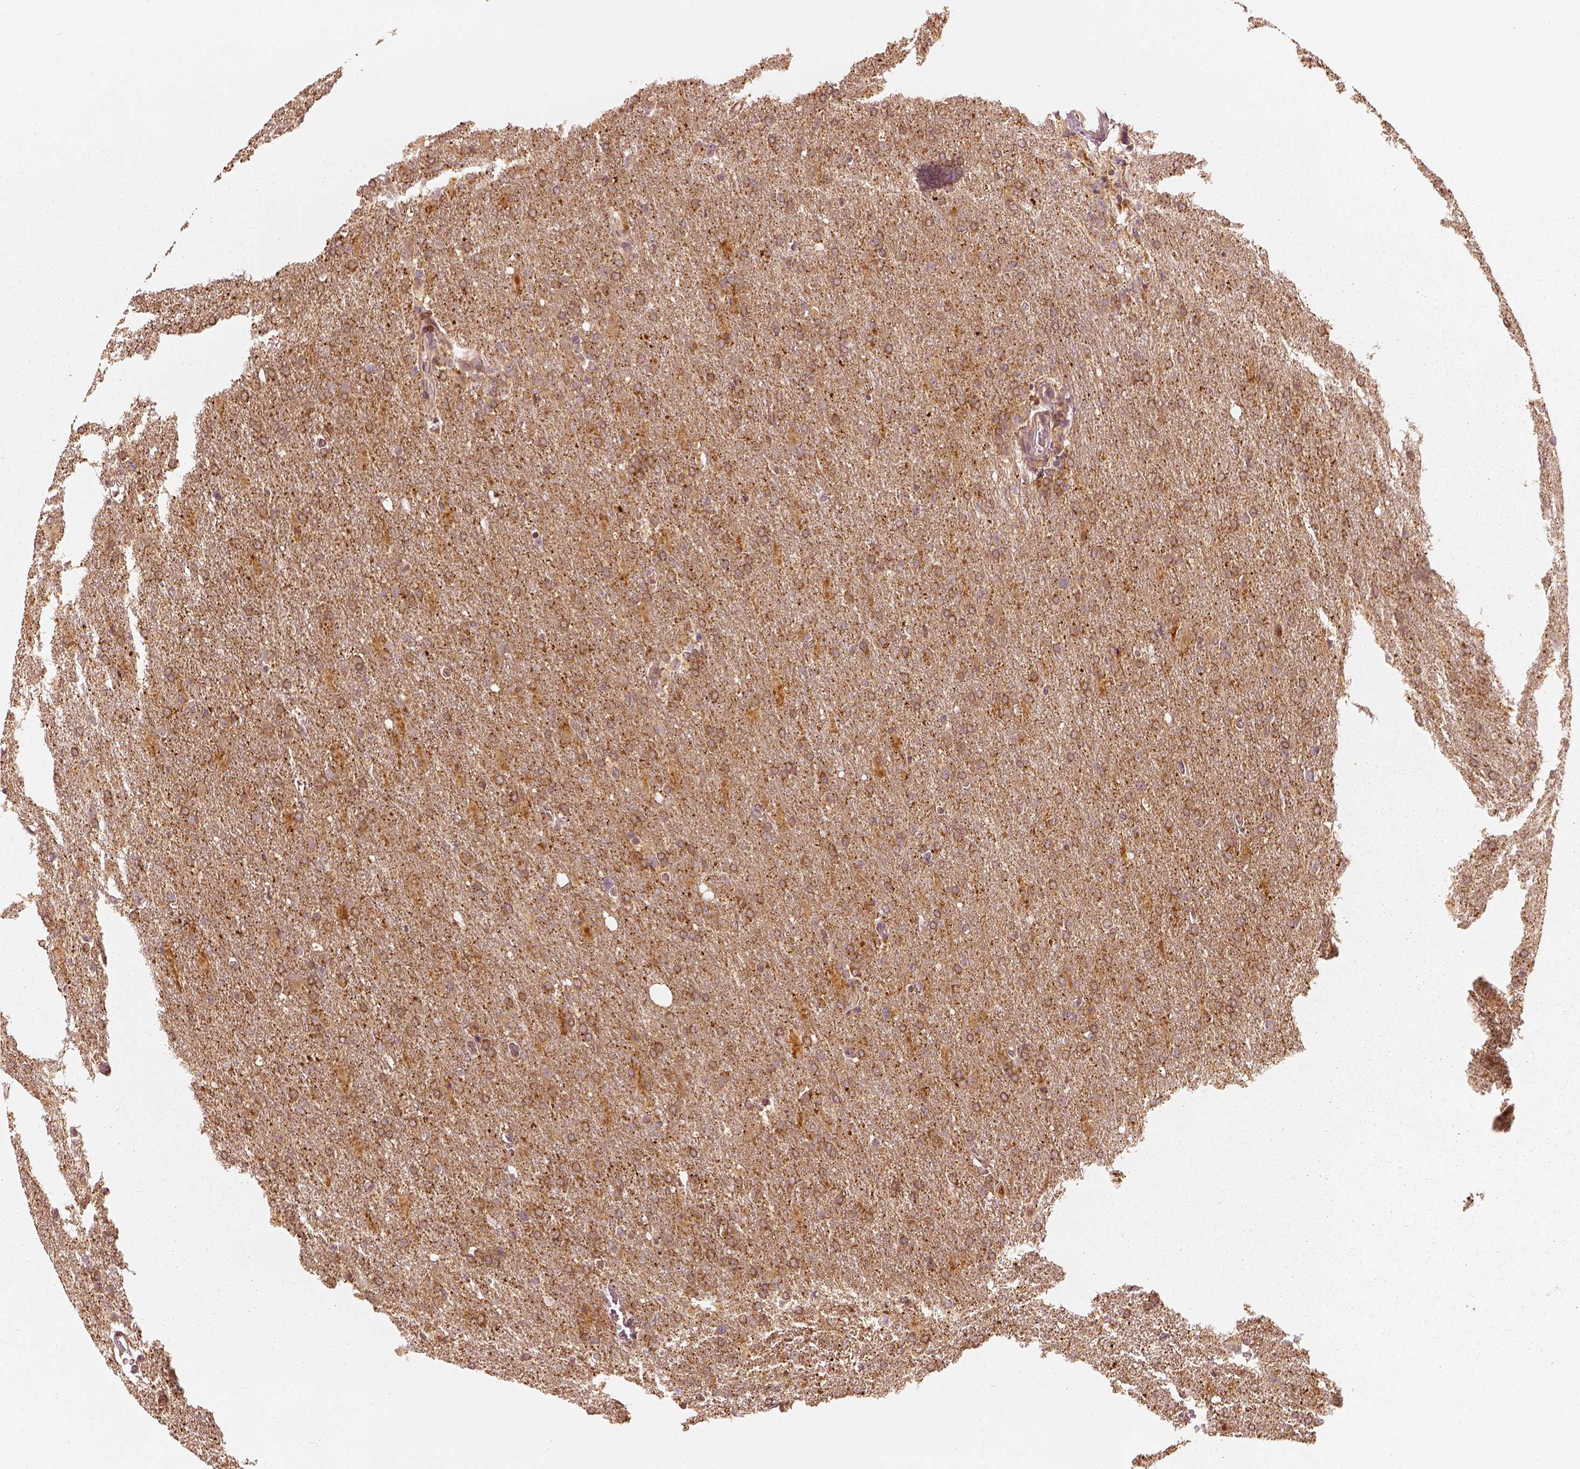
{"staining": {"intensity": "moderate", "quantity": ">75%", "location": "cytoplasmic/membranous"}, "tissue": "glioma", "cell_type": "Tumor cells", "image_type": "cancer", "snomed": [{"axis": "morphology", "description": "Glioma, malignant, High grade"}, {"axis": "topography", "description": "Brain"}], "caption": "An image of glioma stained for a protein displays moderate cytoplasmic/membranous brown staining in tumor cells. (DAB IHC with brightfield microscopy, high magnification).", "gene": "SLC12A9", "patient": {"sex": "male", "age": 68}}